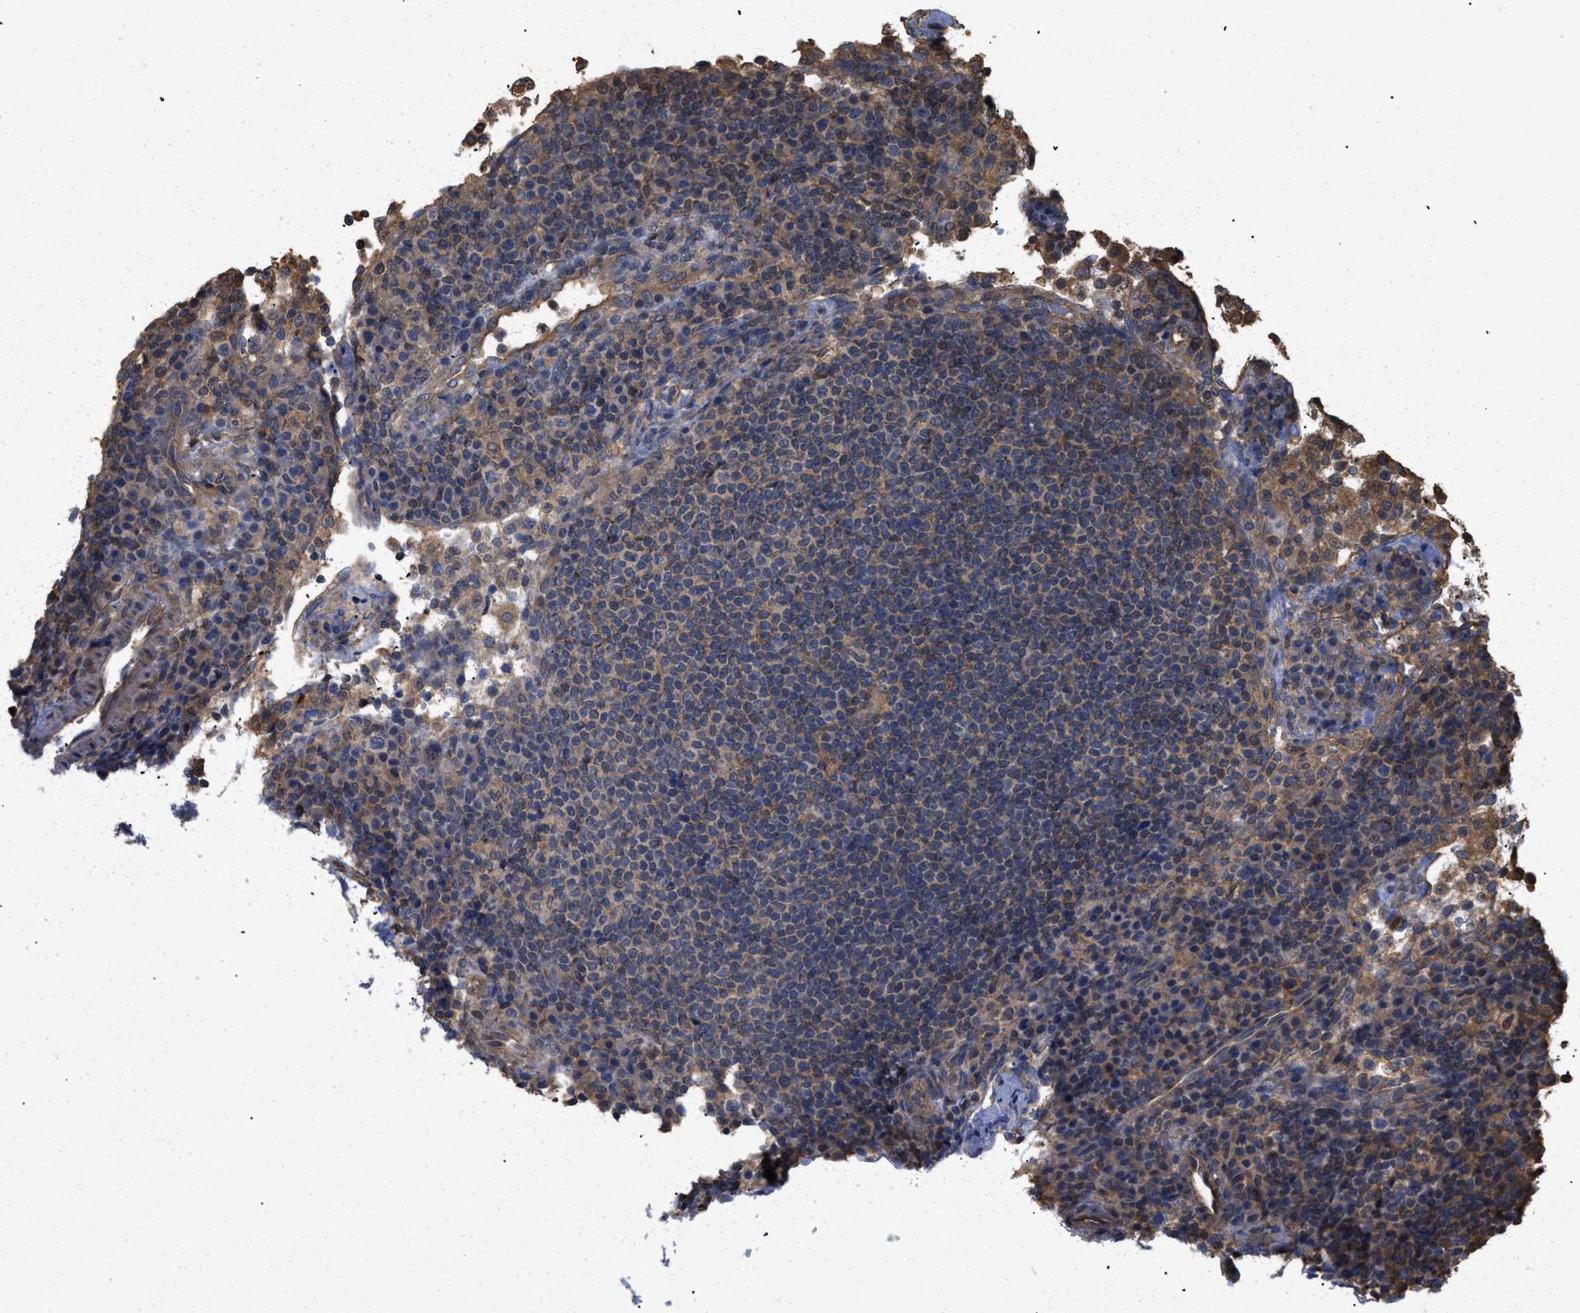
{"staining": {"intensity": "moderate", "quantity": "25%-75%", "location": "cytoplasmic/membranous"}, "tissue": "lymph node", "cell_type": "Germinal center cells", "image_type": "normal", "snomed": [{"axis": "morphology", "description": "Normal tissue, NOS"}, {"axis": "topography", "description": "Lymph node"}], "caption": "Immunohistochemical staining of normal lymph node displays medium levels of moderate cytoplasmic/membranous staining in about 25%-75% of germinal center cells.", "gene": "CALM1", "patient": {"sex": "female", "age": 53}}